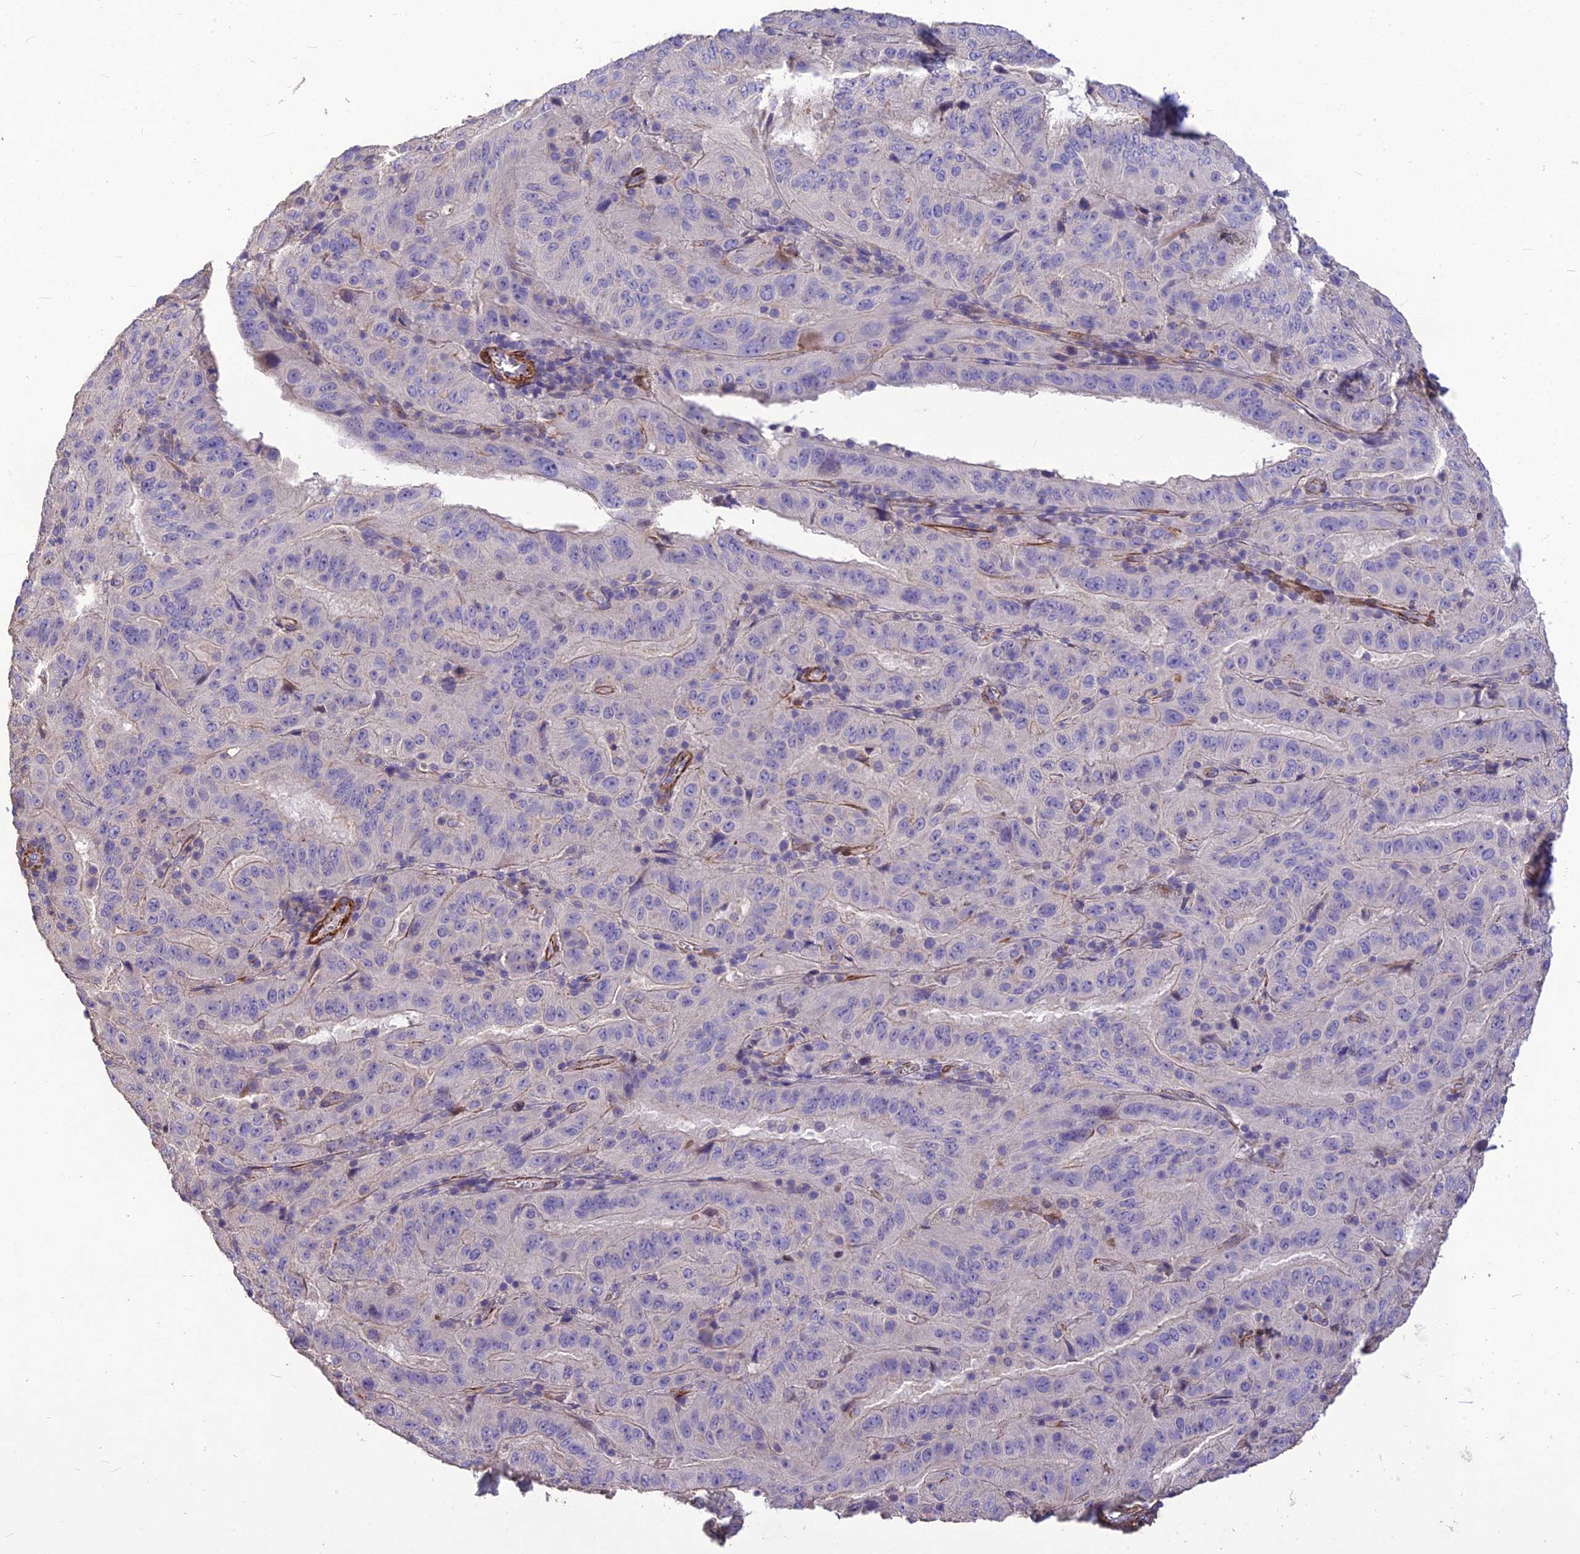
{"staining": {"intensity": "negative", "quantity": "none", "location": "none"}, "tissue": "pancreatic cancer", "cell_type": "Tumor cells", "image_type": "cancer", "snomed": [{"axis": "morphology", "description": "Adenocarcinoma, NOS"}, {"axis": "topography", "description": "Pancreas"}], "caption": "An immunohistochemistry micrograph of adenocarcinoma (pancreatic) is shown. There is no staining in tumor cells of adenocarcinoma (pancreatic). (DAB (3,3'-diaminobenzidine) immunohistochemistry with hematoxylin counter stain).", "gene": "CLUH", "patient": {"sex": "male", "age": 63}}